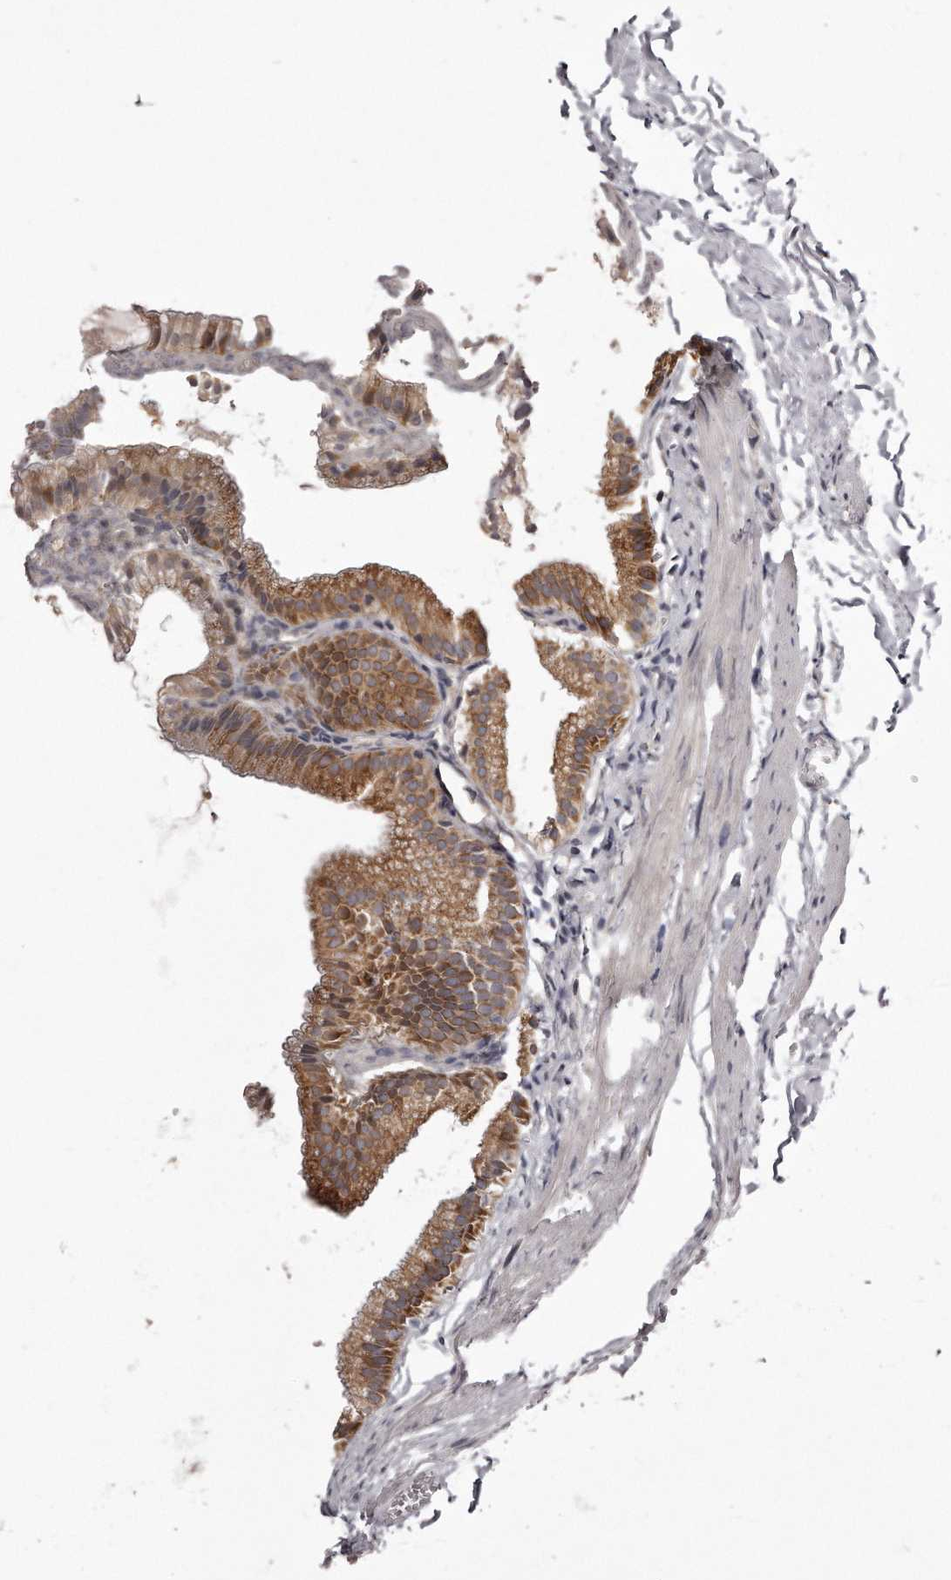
{"staining": {"intensity": "strong", "quantity": ">75%", "location": "cytoplasmic/membranous"}, "tissue": "gallbladder", "cell_type": "Glandular cells", "image_type": "normal", "snomed": [{"axis": "morphology", "description": "Normal tissue, NOS"}, {"axis": "topography", "description": "Gallbladder"}], "caption": "Approximately >75% of glandular cells in unremarkable gallbladder exhibit strong cytoplasmic/membranous protein staining as visualized by brown immunohistochemical staining.", "gene": "TRAPPC14", "patient": {"sex": "male", "age": 38}}